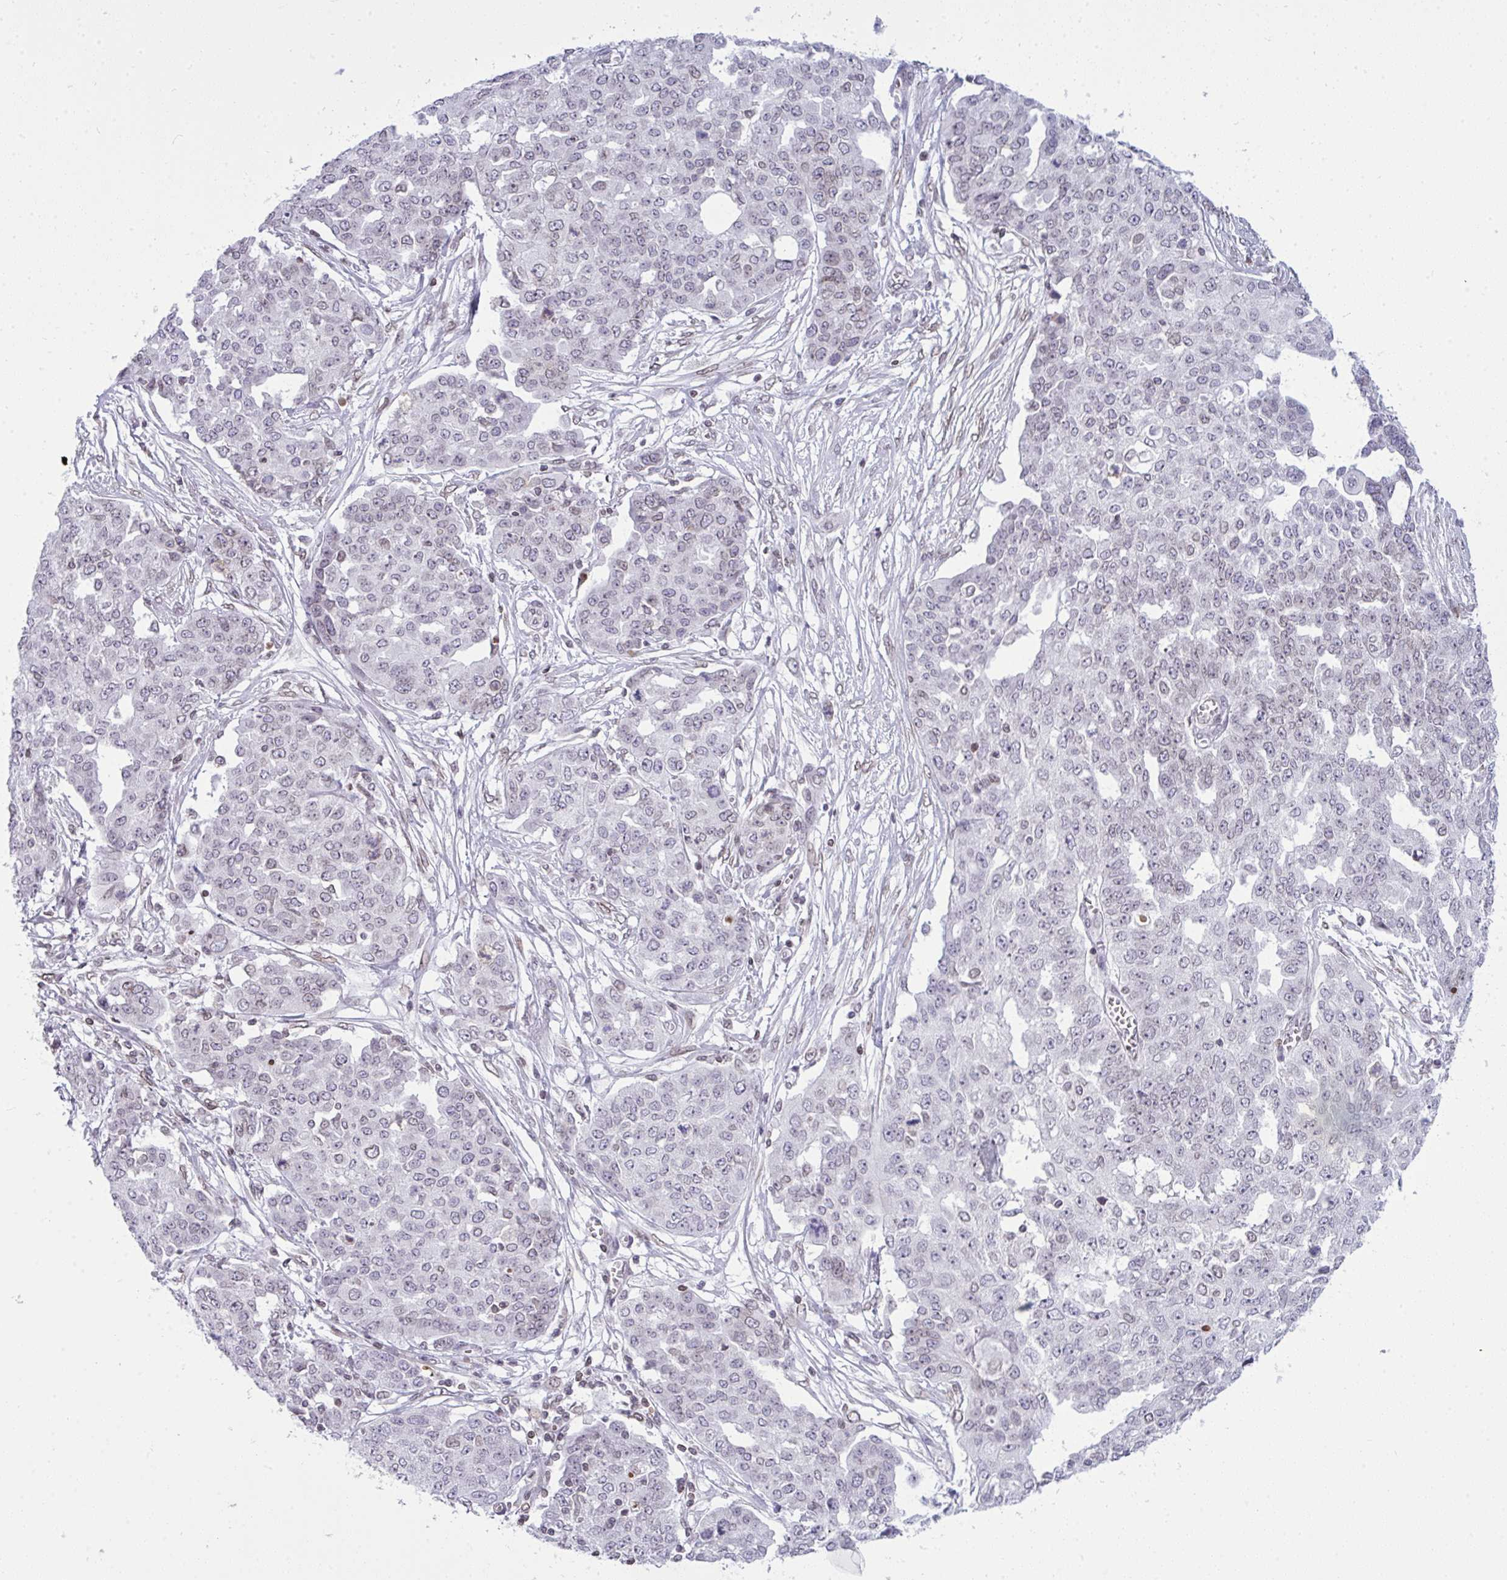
{"staining": {"intensity": "negative", "quantity": "none", "location": "none"}, "tissue": "ovarian cancer", "cell_type": "Tumor cells", "image_type": "cancer", "snomed": [{"axis": "morphology", "description": "Cystadenocarcinoma, serous, NOS"}, {"axis": "topography", "description": "Soft tissue"}, {"axis": "topography", "description": "Ovary"}], "caption": "Tumor cells are negative for brown protein staining in ovarian serous cystadenocarcinoma. (DAB immunohistochemistry, high magnification).", "gene": "LMNB2", "patient": {"sex": "female", "age": 57}}